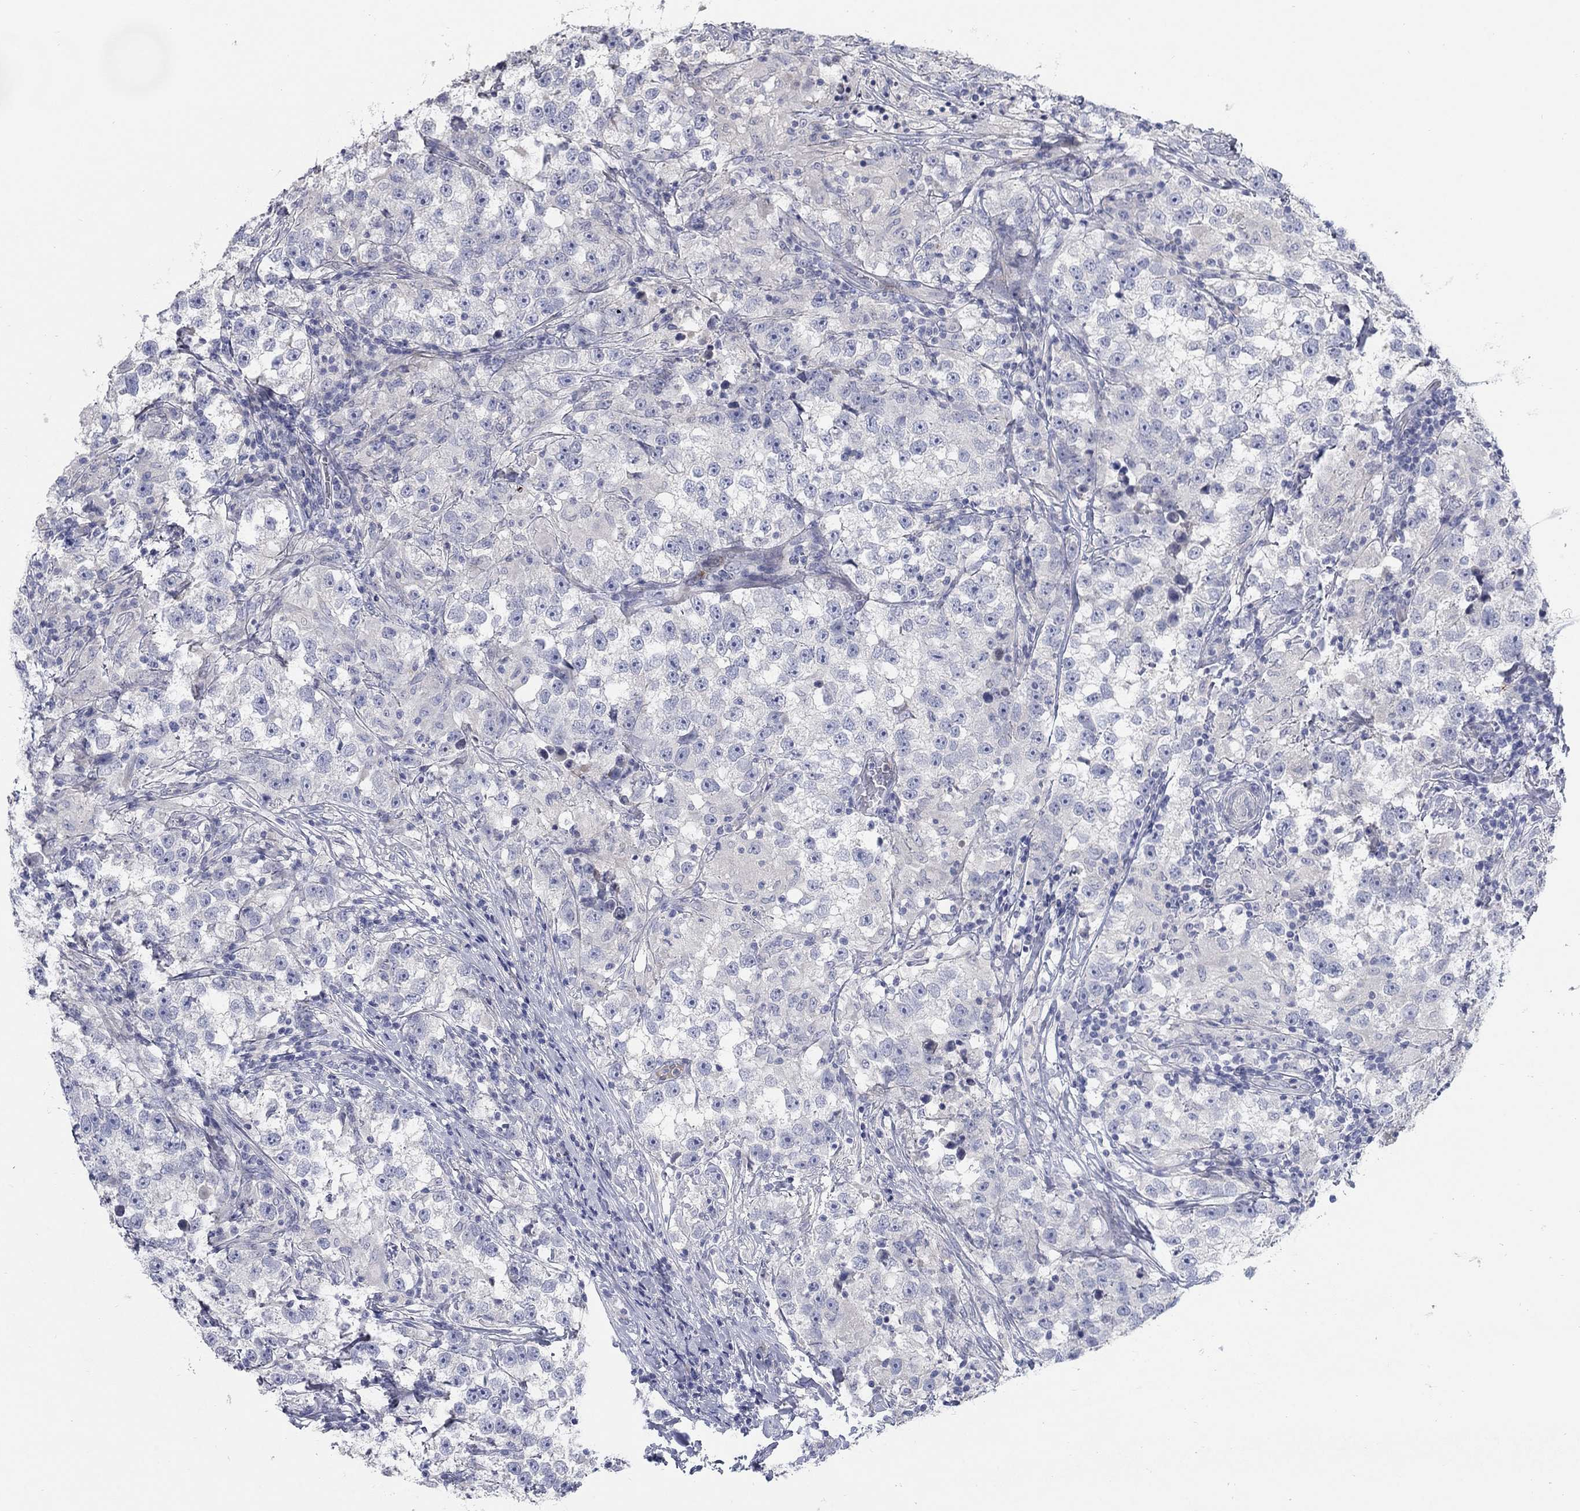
{"staining": {"intensity": "negative", "quantity": "none", "location": "none"}, "tissue": "testis cancer", "cell_type": "Tumor cells", "image_type": "cancer", "snomed": [{"axis": "morphology", "description": "Seminoma, NOS"}, {"axis": "topography", "description": "Testis"}], "caption": "Immunohistochemistry micrograph of human seminoma (testis) stained for a protein (brown), which displays no staining in tumor cells.", "gene": "TMEM249", "patient": {"sex": "male", "age": 46}}